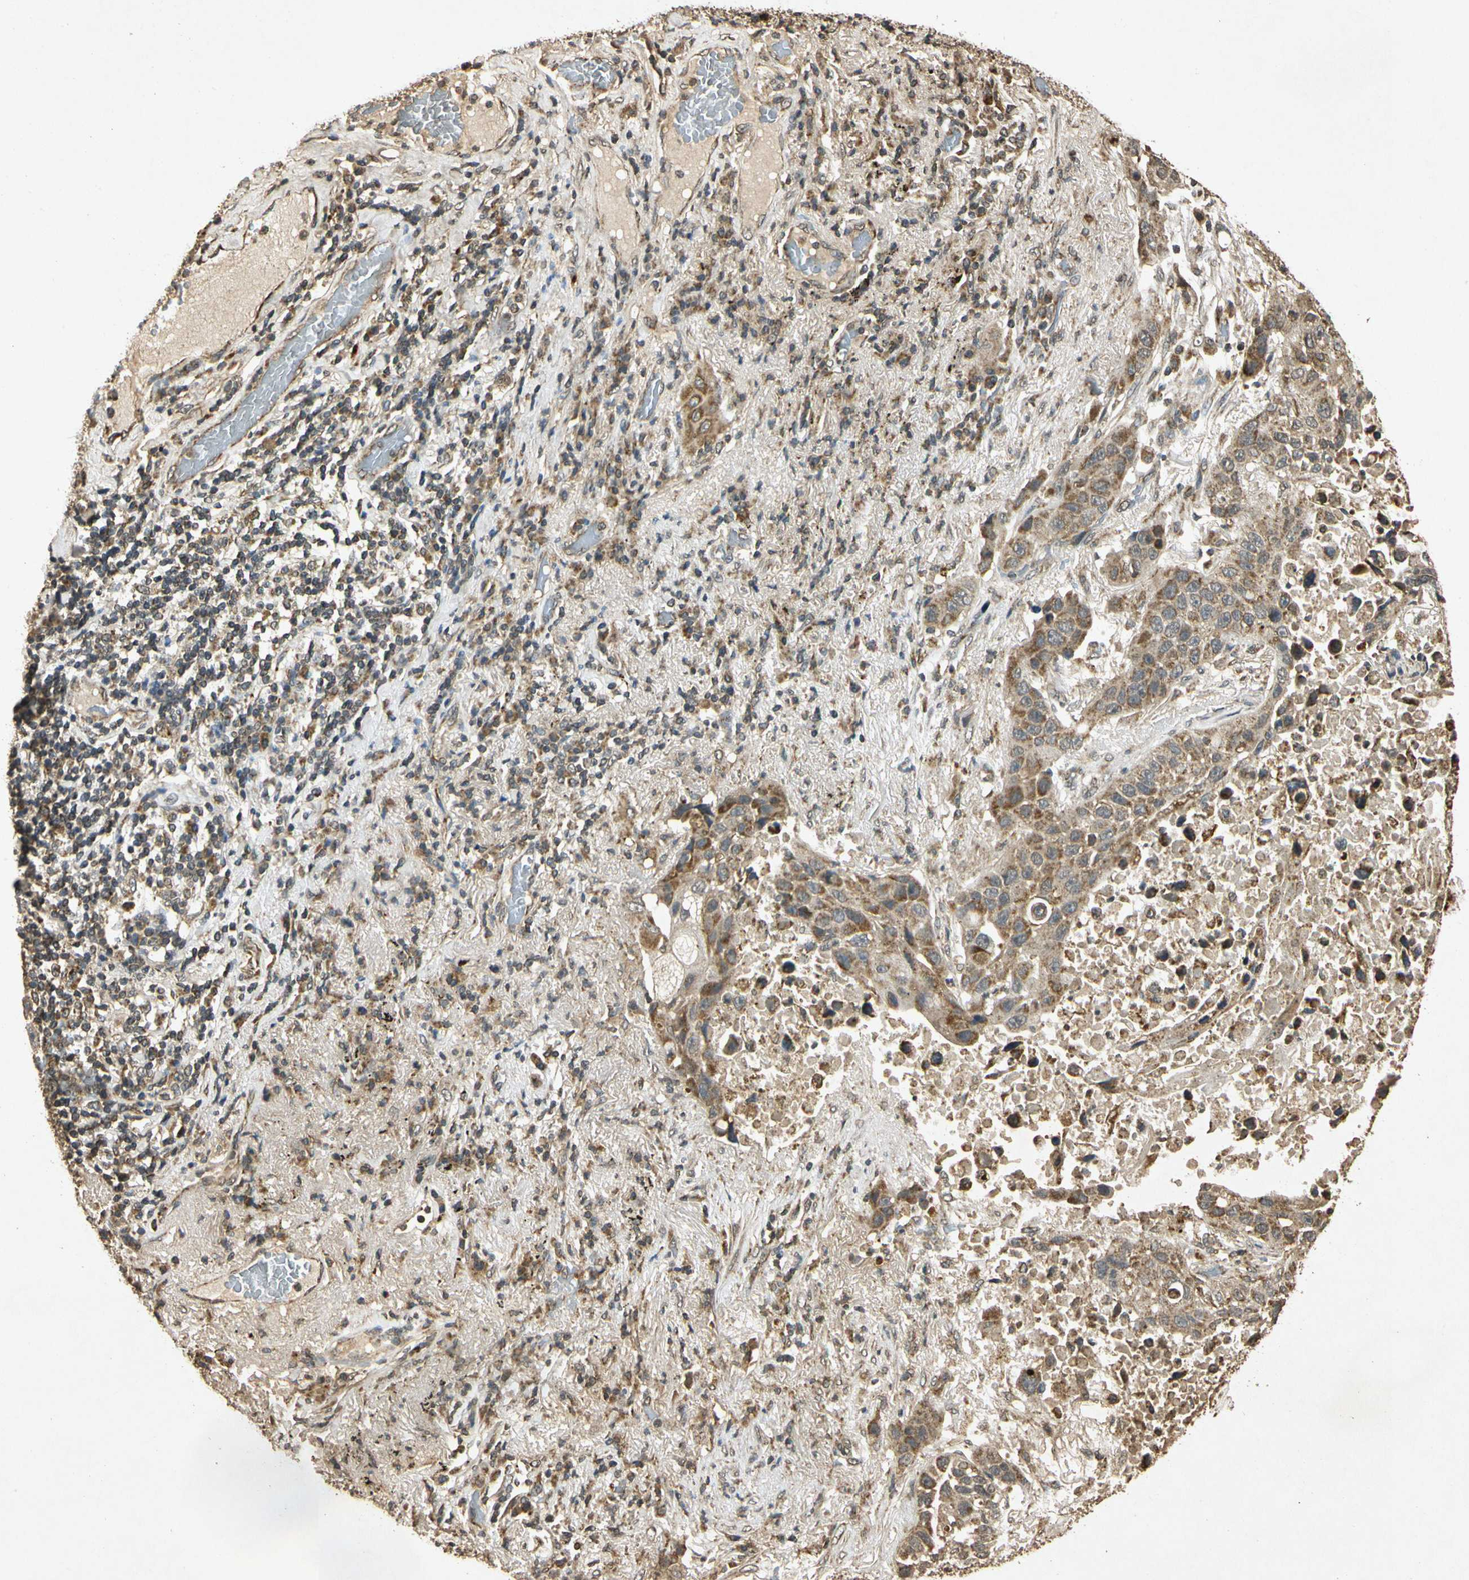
{"staining": {"intensity": "moderate", "quantity": "<25%", "location": "cytoplasmic/membranous"}, "tissue": "lung cancer", "cell_type": "Tumor cells", "image_type": "cancer", "snomed": [{"axis": "morphology", "description": "Squamous cell carcinoma, NOS"}, {"axis": "topography", "description": "Lung"}], "caption": "A brown stain labels moderate cytoplasmic/membranous expression of a protein in human lung cancer (squamous cell carcinoma) tumor cells. The staining was performed using DAB (3,3'-diaminobenzidine), with brown indicating positive protein expression. Nuclei are stained blue with hematoxylin.", "gene": "PRDX3", "patient": {"sex": "male", "age": 57}}